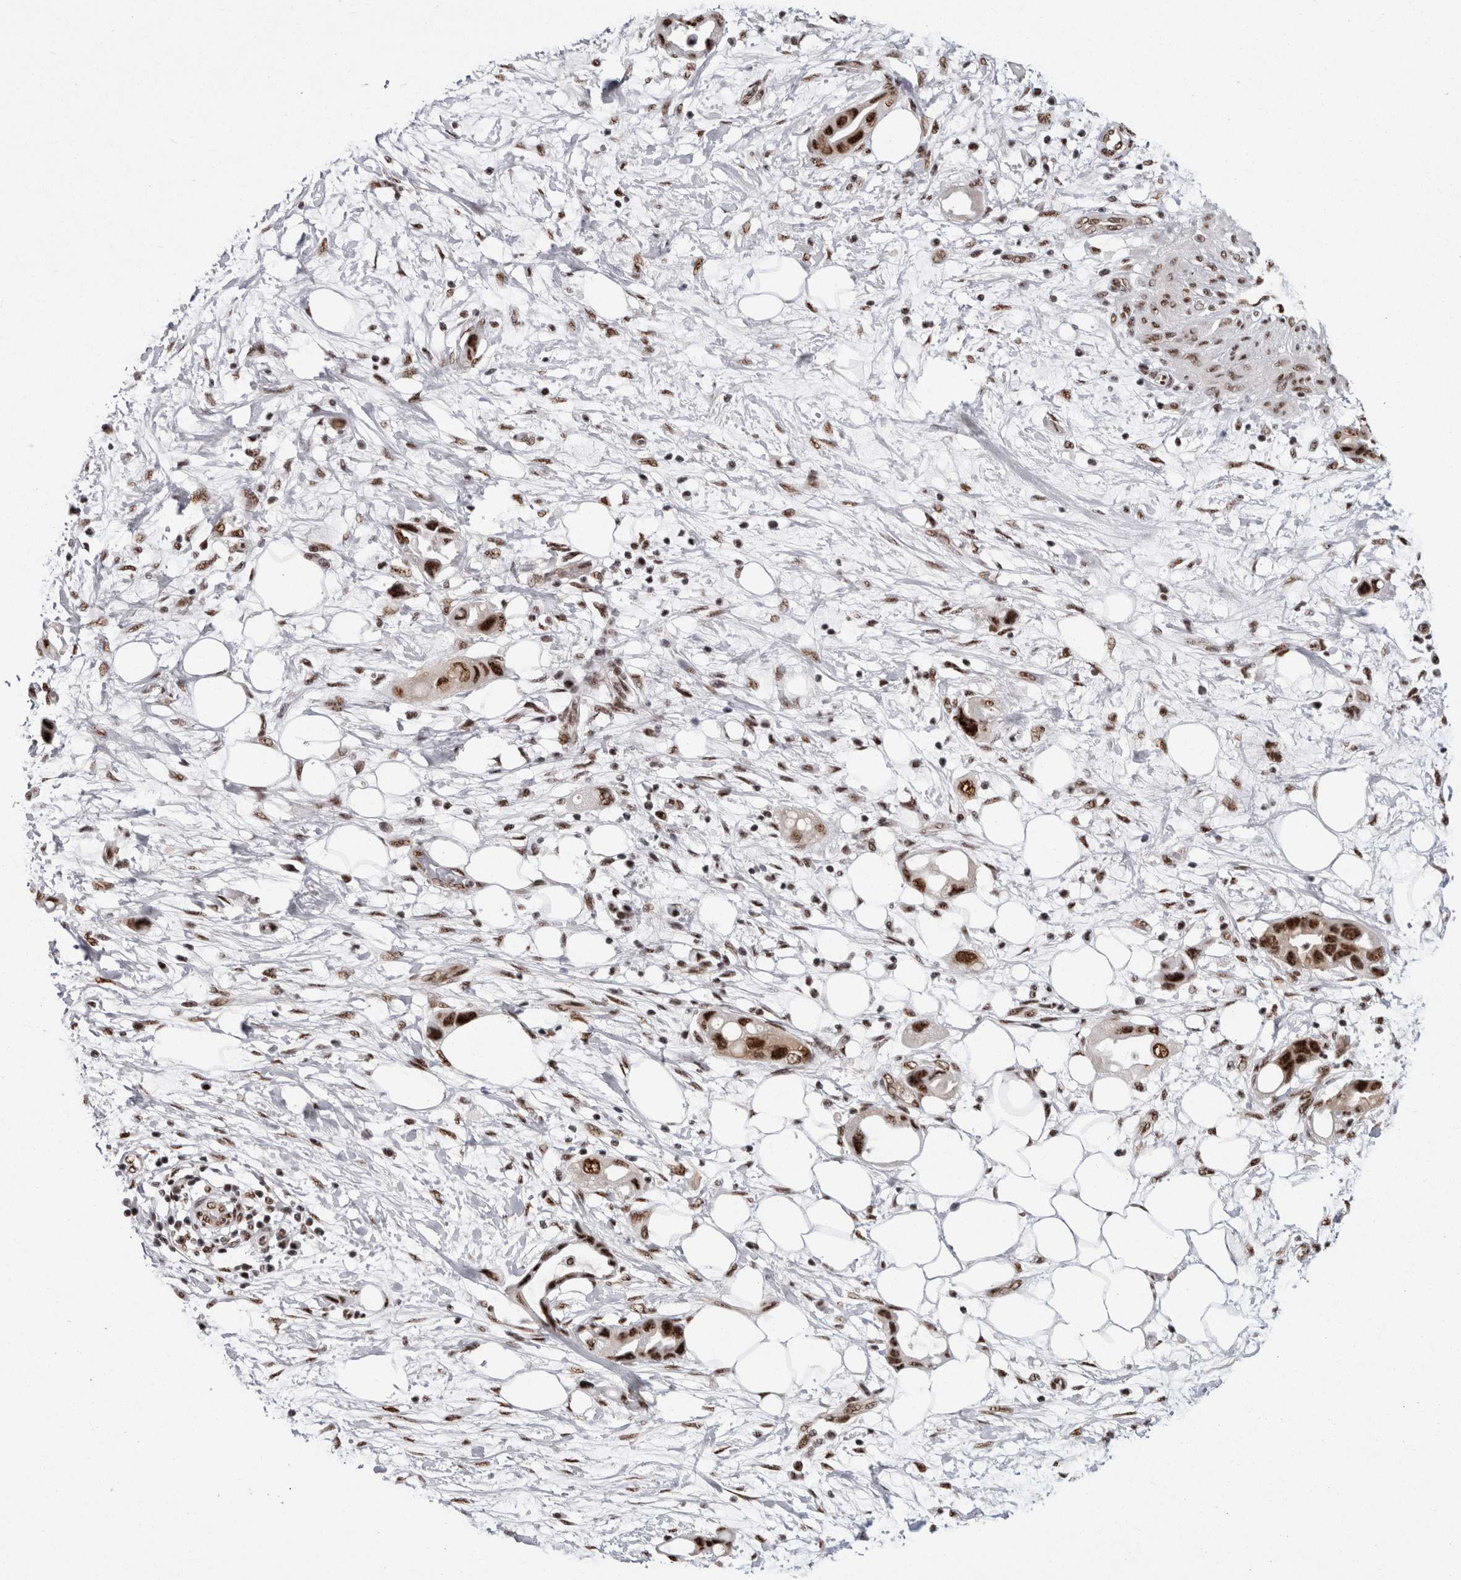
{"staining": {"intensity": "strong", "quantity": ">75%", "location": "nuclear"}, "tissue": "pancreatic cancer", "cell_type": "Tumor cells", "image_type": "cancer", "snomed": [{"axis": "morphology", "description": "Adenocarcinoma, NOS"}, {"axis": "topography", "description": "Pancreas"}], "caption": "Immunohistochemistry (IHC) histopathology image of neoplastic tissue: pancreatic adenocarcinoma stained using IHC displays high levels of strong protein expression localized specifically in the nuclear of tumor cells, appearing as a nuclear brown color.", "gene": "MKNK1", "patient": {"sex": "female", "age": 57}}